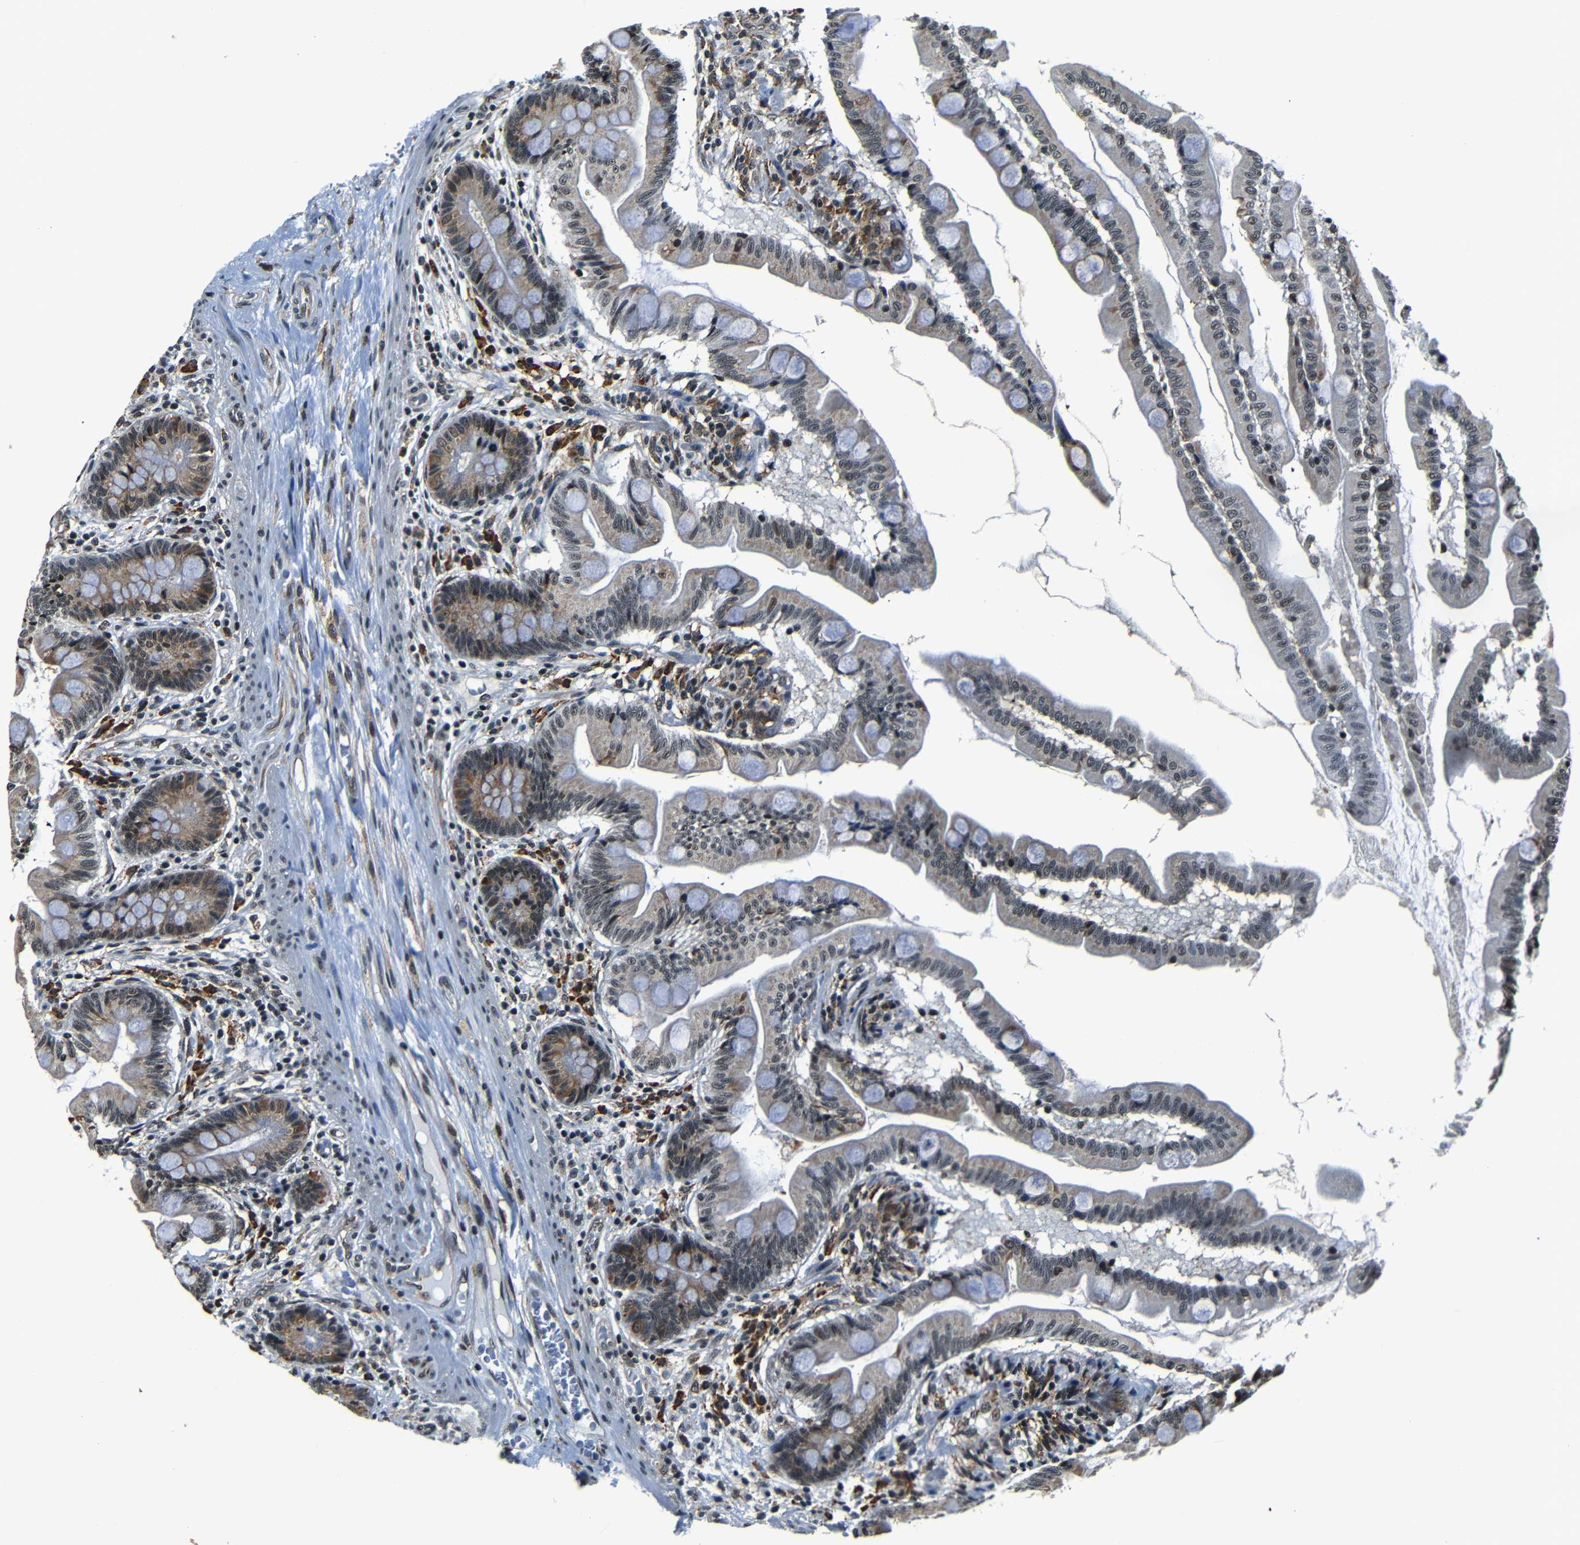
{"staining": {"intensity": "moderate", "quantity": "25%-75%", "location": "cytoplasmic/membranous"}, "tissue": "small intestine", "cell_type": "Glandular cells", "image_type": "normal", "snomed": [{"axis": "morphology", "description": "Normal tissue, NOS"}, {"axis": "topography", "description": "Small intestine"}], "caption": "Immunohistochemistry (IHC) image of benign small intestine stained for a protein (brown), which demonstrates medium levels of moderate cytoplasmic/membranous positivity in about 25%-75% of glandular cells.", "gene": "NCBP3", "patient": {"sex": "female", "age": 56}}